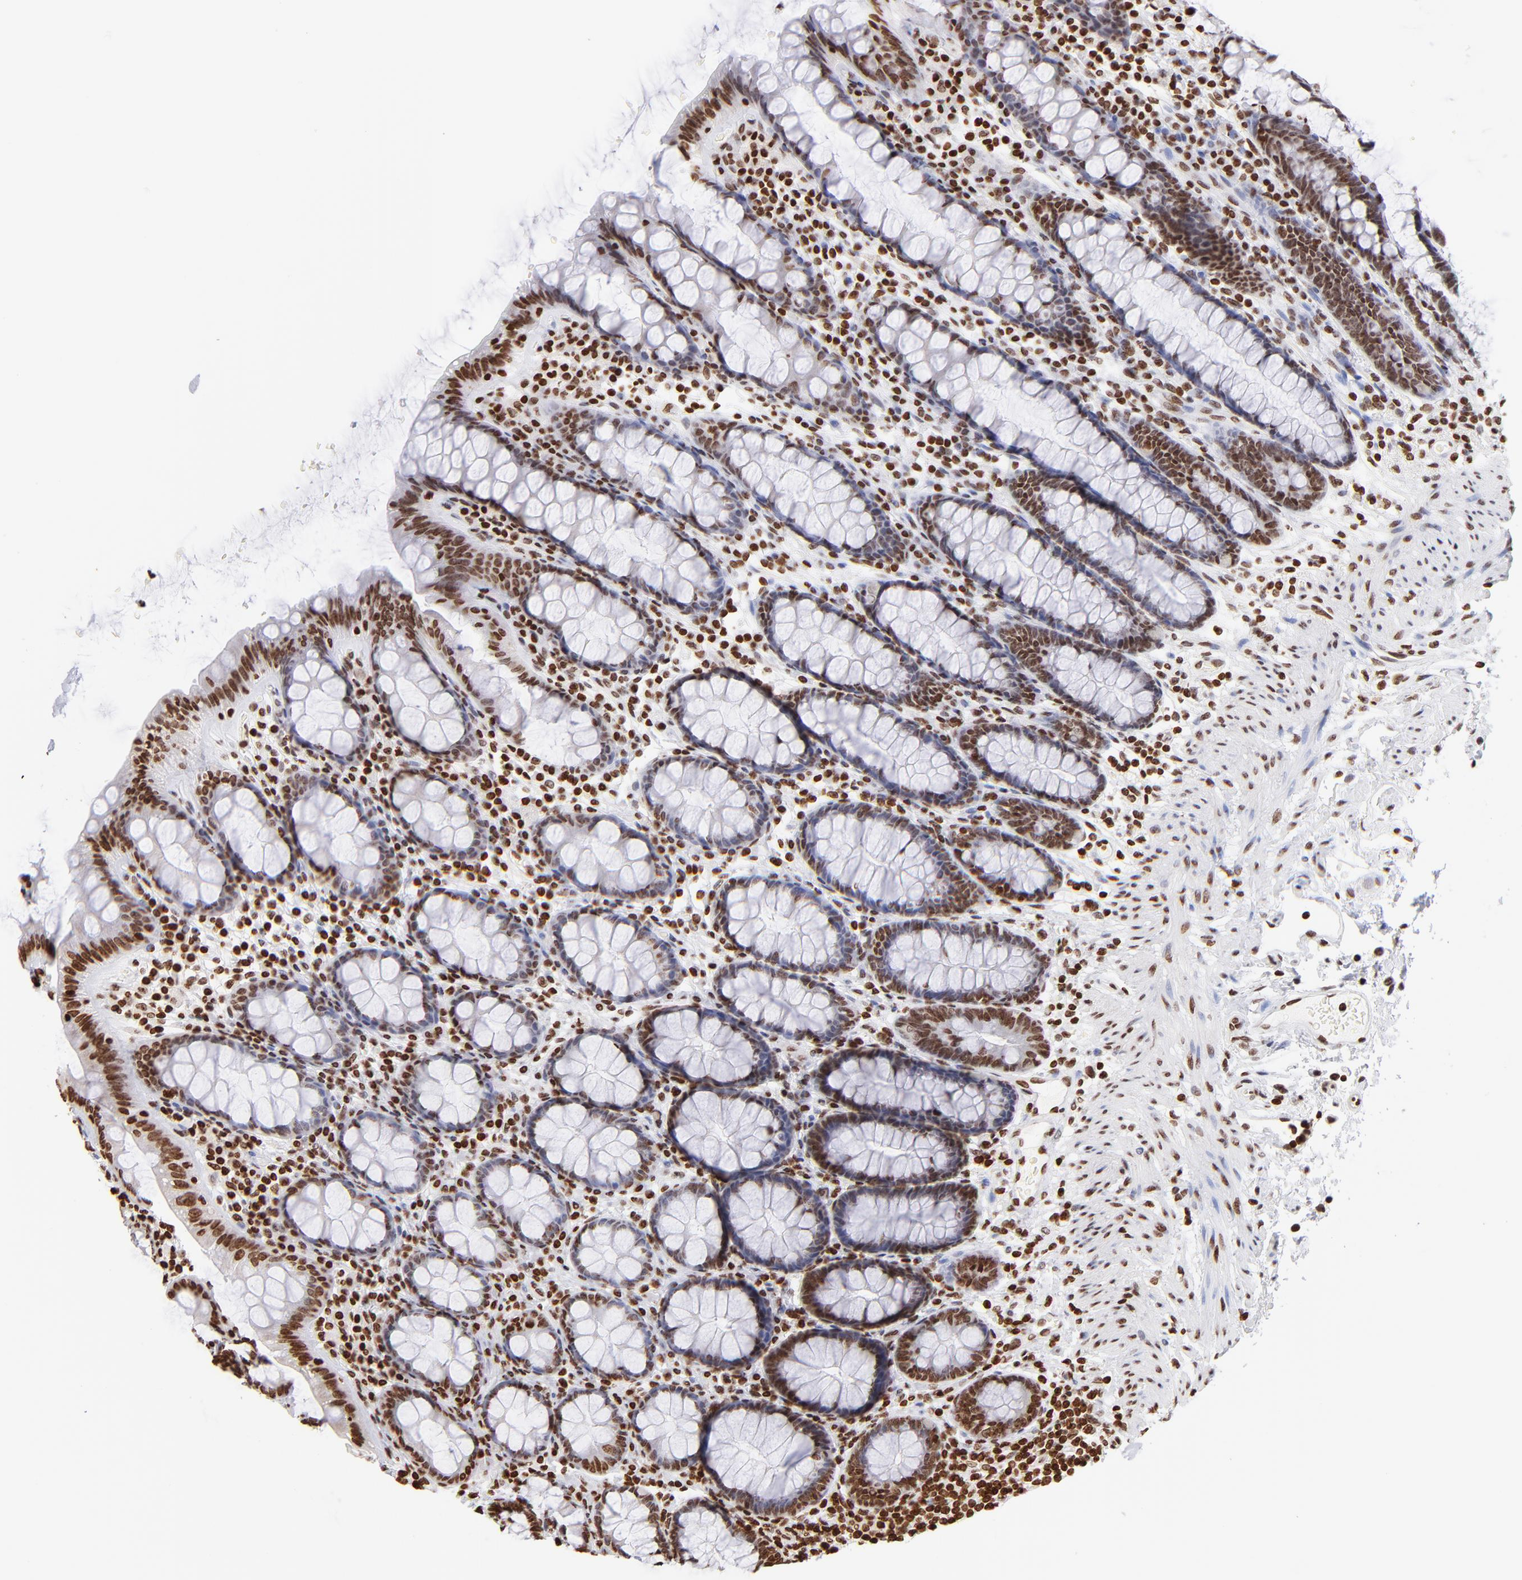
{"staining": {"intensity": "moderate", "quantity": ">75%", "location": "nuclear"}, "tissue": "rectum", "cell_type": "Glandular cells", "image_type": "normal", "snomed": [{"axis": "morphology", "description": "Normal tissue, NOS"}, {"axis": "topography", "description": "Rectum"}], "caption": "The photomicrograph shows staining of benign rectum, revealing moderate nuclear protein expression (brown color) within glandular cells.", "gene": "RTL4", "patient": {"sex": "male", "age": 92}}